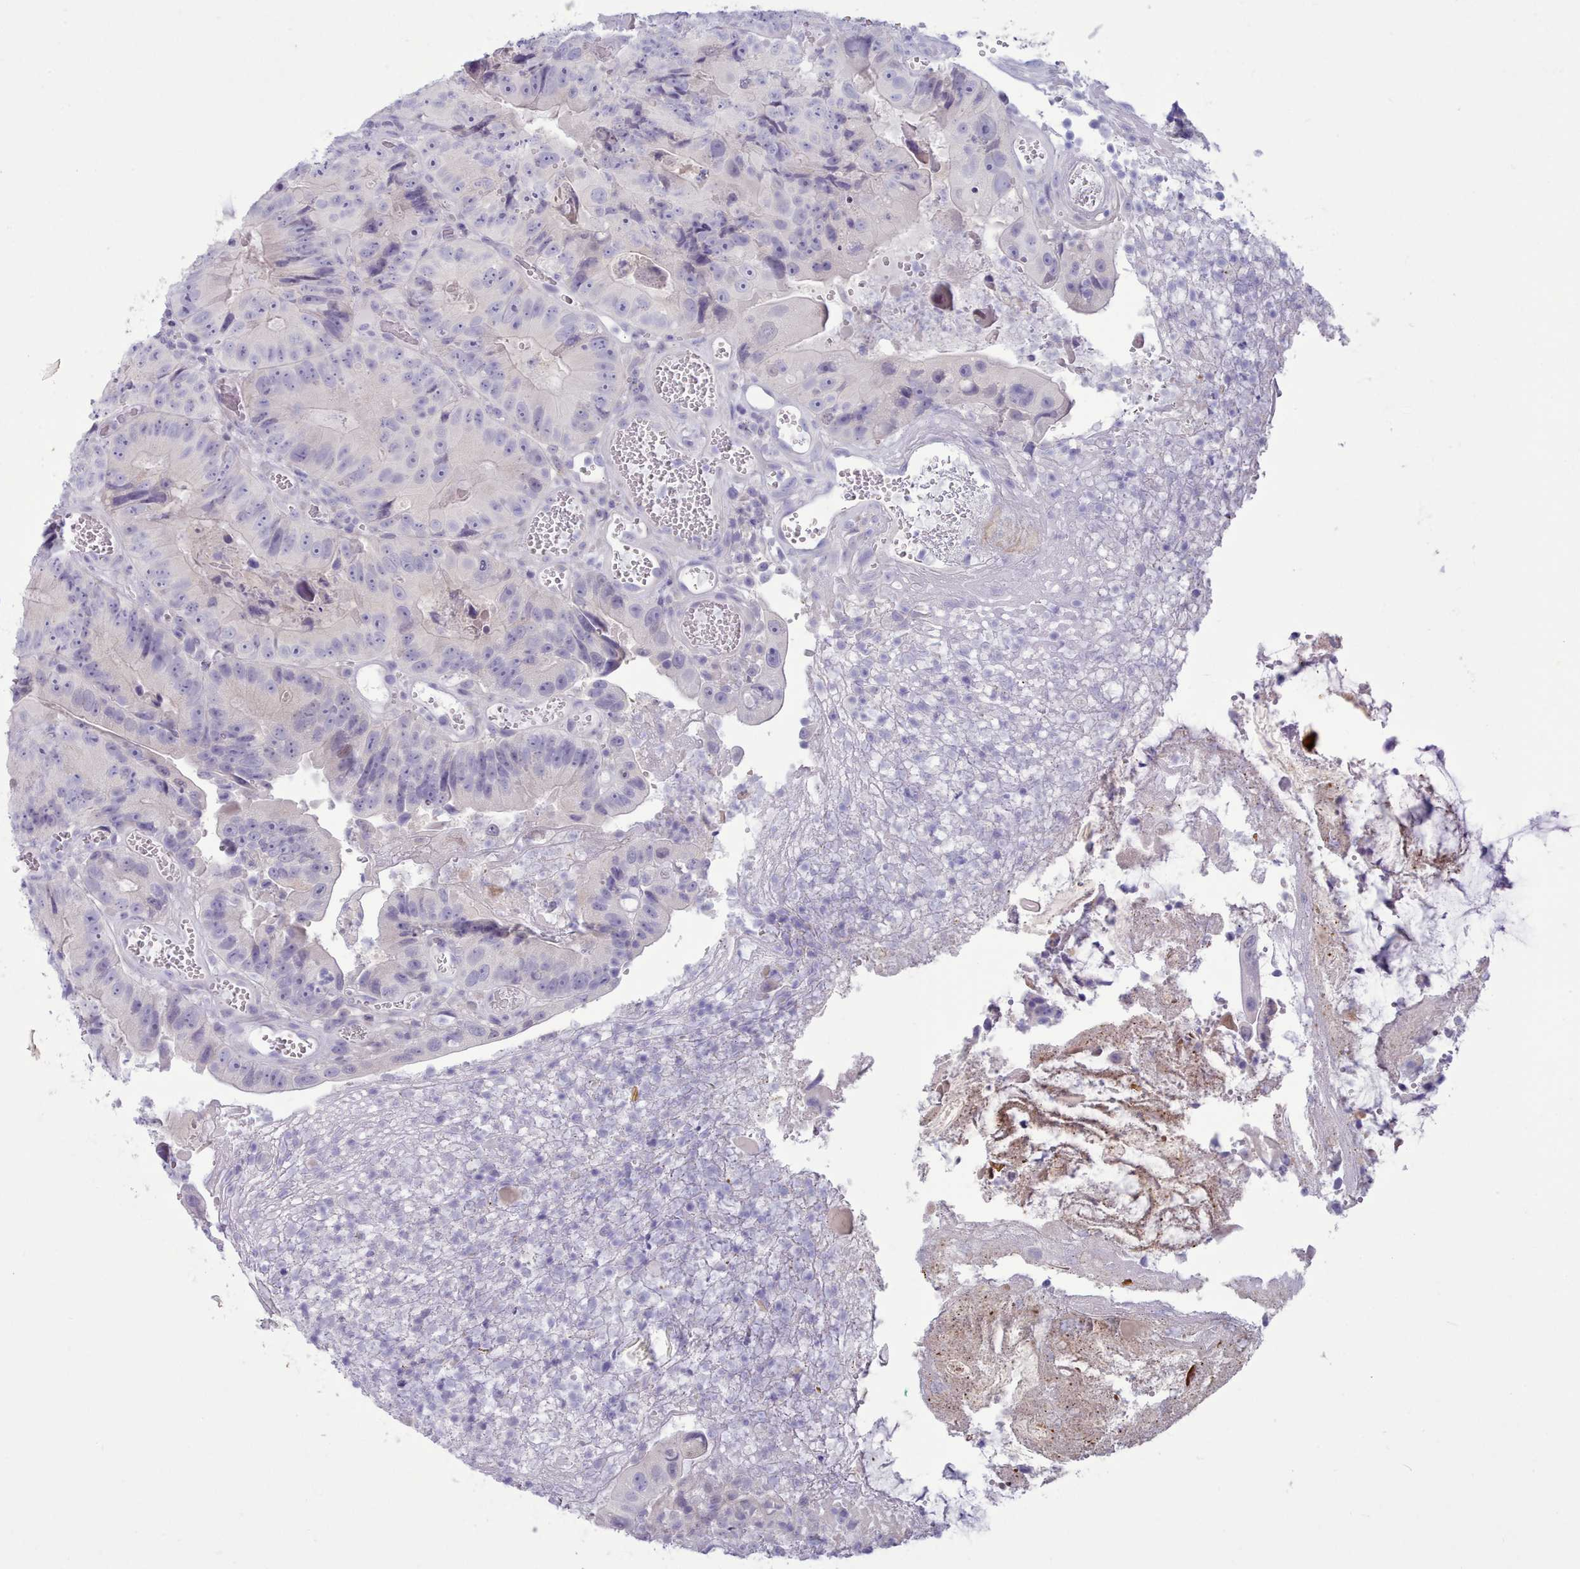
{"staining": {"intensity": "negative", "quantity": "none", "location": "none"}, "tissue": "colorectal cancer", "cell_type": "Tumor cells", "image_type": "cancer", "snomed": [{"axis": "morphology", "description": "Adenocarcinoma, NOS"}, {"axis": "topography", "description": "Colon"}], "caption": "The IHC photomicrograph has no significant staining in tumor cells of colorectal cancer tissue.", "gene": "TMEM253", "patient": {"sex": "female", "age": 86}}